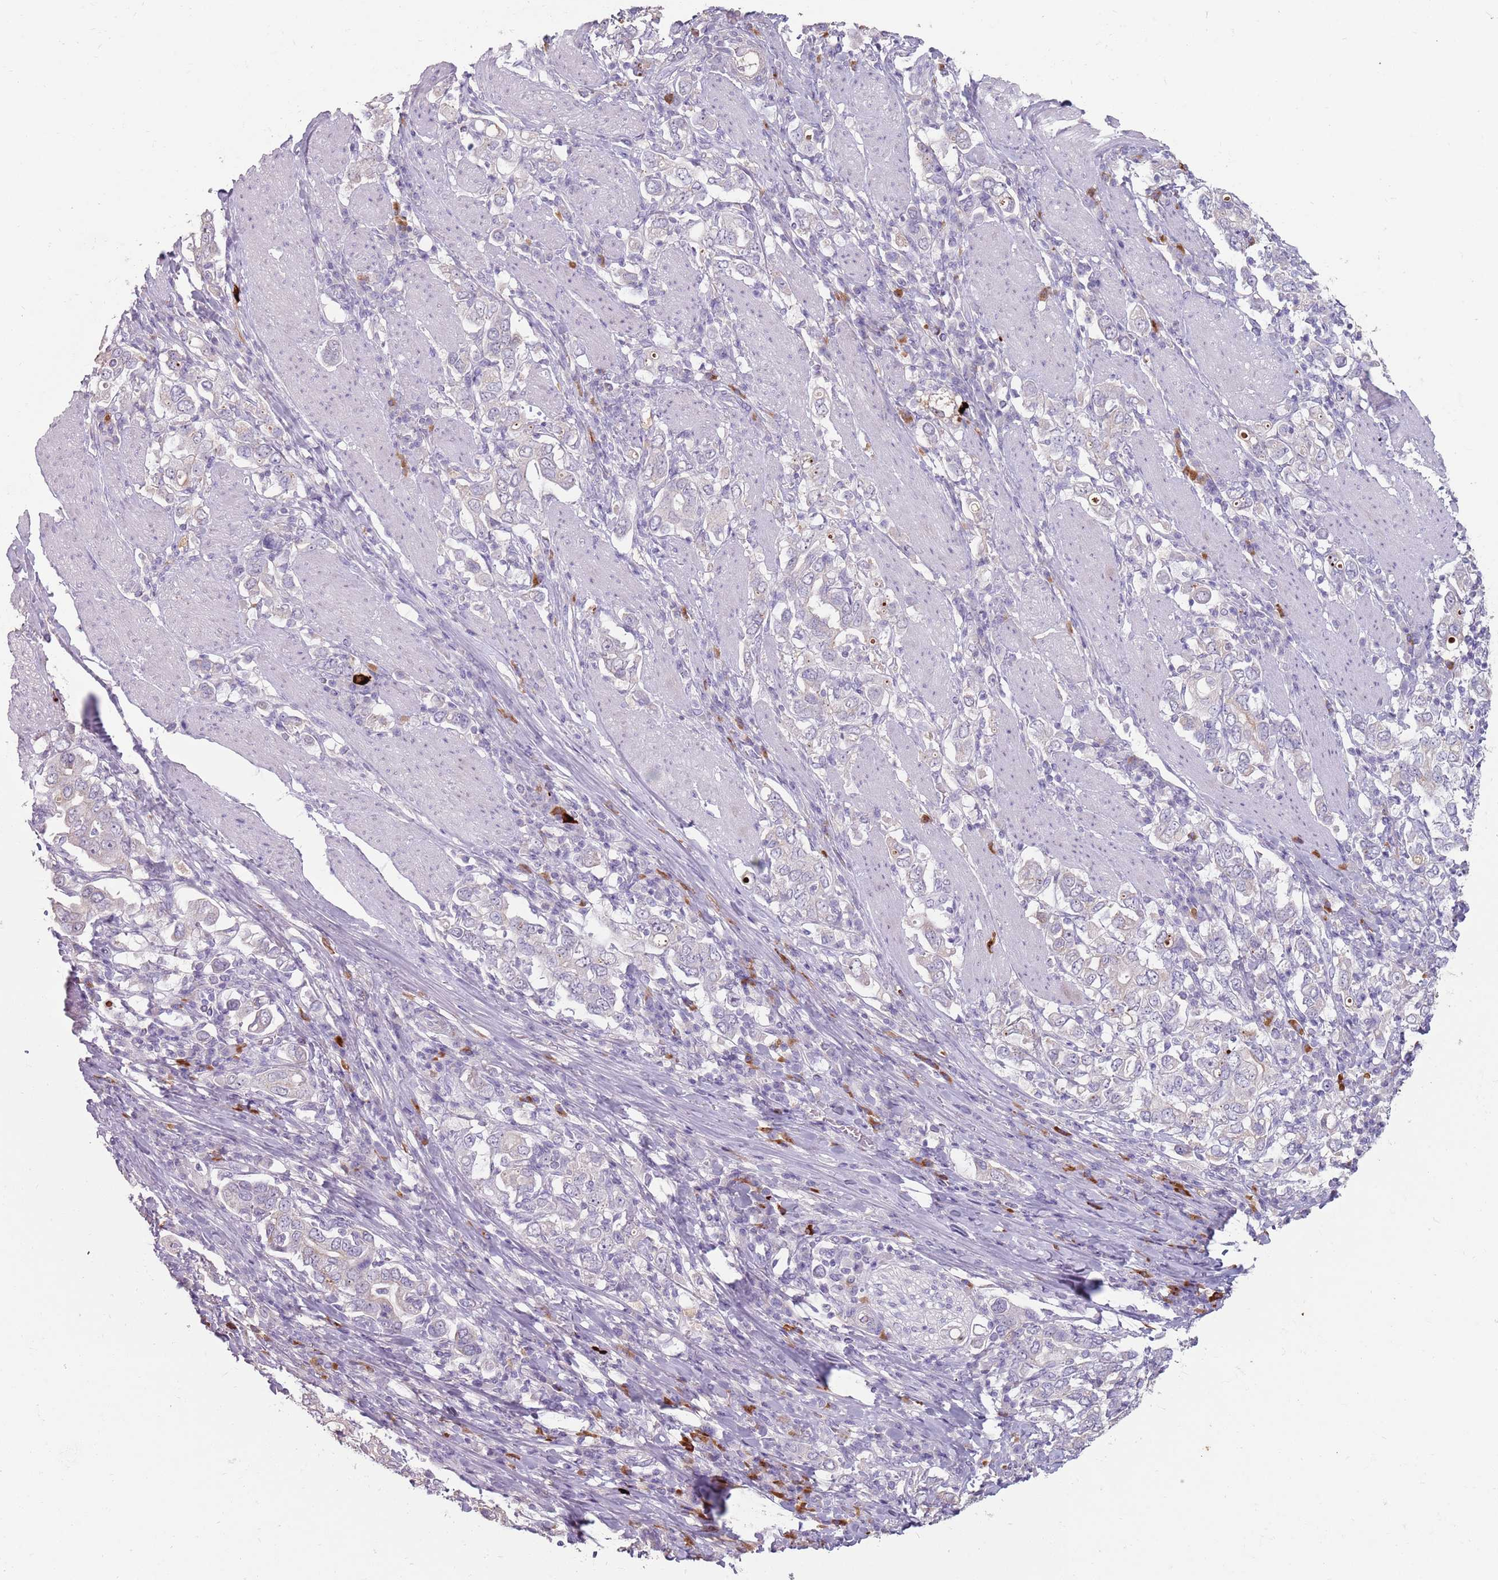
{"staining": {"intensity": "negative", "quantity": "none", "location": "none"}, "tissue": "stomach cancer", "cell_type": "Tumor cells", "image_type": "cancer", "snomed": [{"axis": "morphology", "description": "Adenocarcinoma, NOS"}, {"axis": "topography", "description": "Stomach, upper"}], "caption": "IHC photomicrograph of stomach adenocarcinoma stained for a protein (brown), which reveals no expression in tumor cells. (Stains: DAB immunohistochemistry (IHC) with hematoxylin counter stain, Microscopy: brightfield microscopy at high magnification).", "gene": "STYK1", "patient": {"sex": "male", "age": 62}}